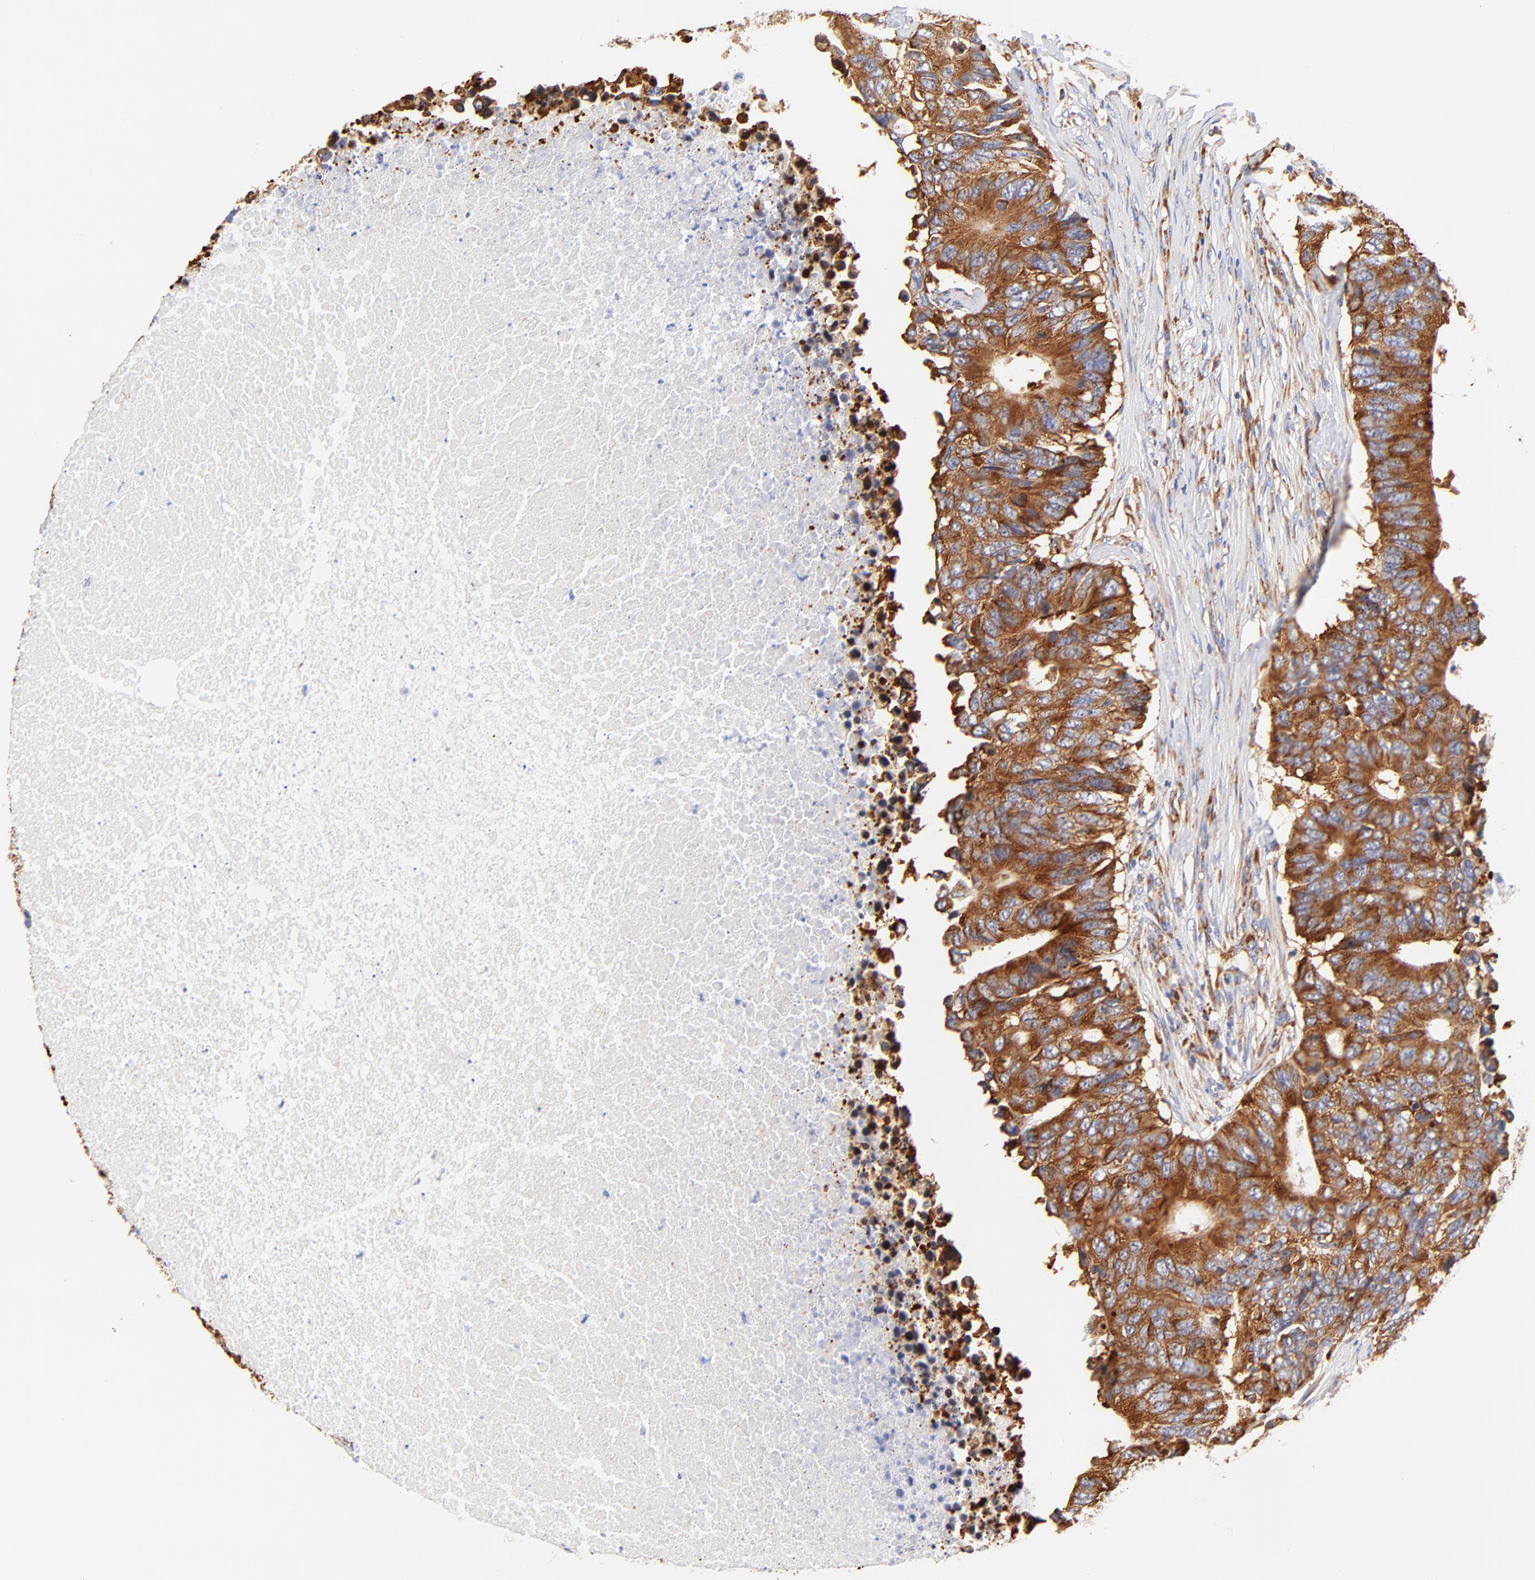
{"staining": {"intensity": "strong", "quantity": ">75%", "location": "cytoplasmic/membranous"}, "tissue": "colorectal cancer", "cell_type": "Tumor cells", "image_type": "cancer", "snomed": [{"axis": "morphology", "description": "Adenocarcinoma, NOS"}, {"axis": "topography", "description": "Colon"}], "caption": "An image of human colorectal cancer (adenocarcinoma) stained for a protein shows strong cytoplasmic/membranous brown staining in tumor cells.", "gene": "RPL27", "patient": {"sex": "male", "age": 71}}